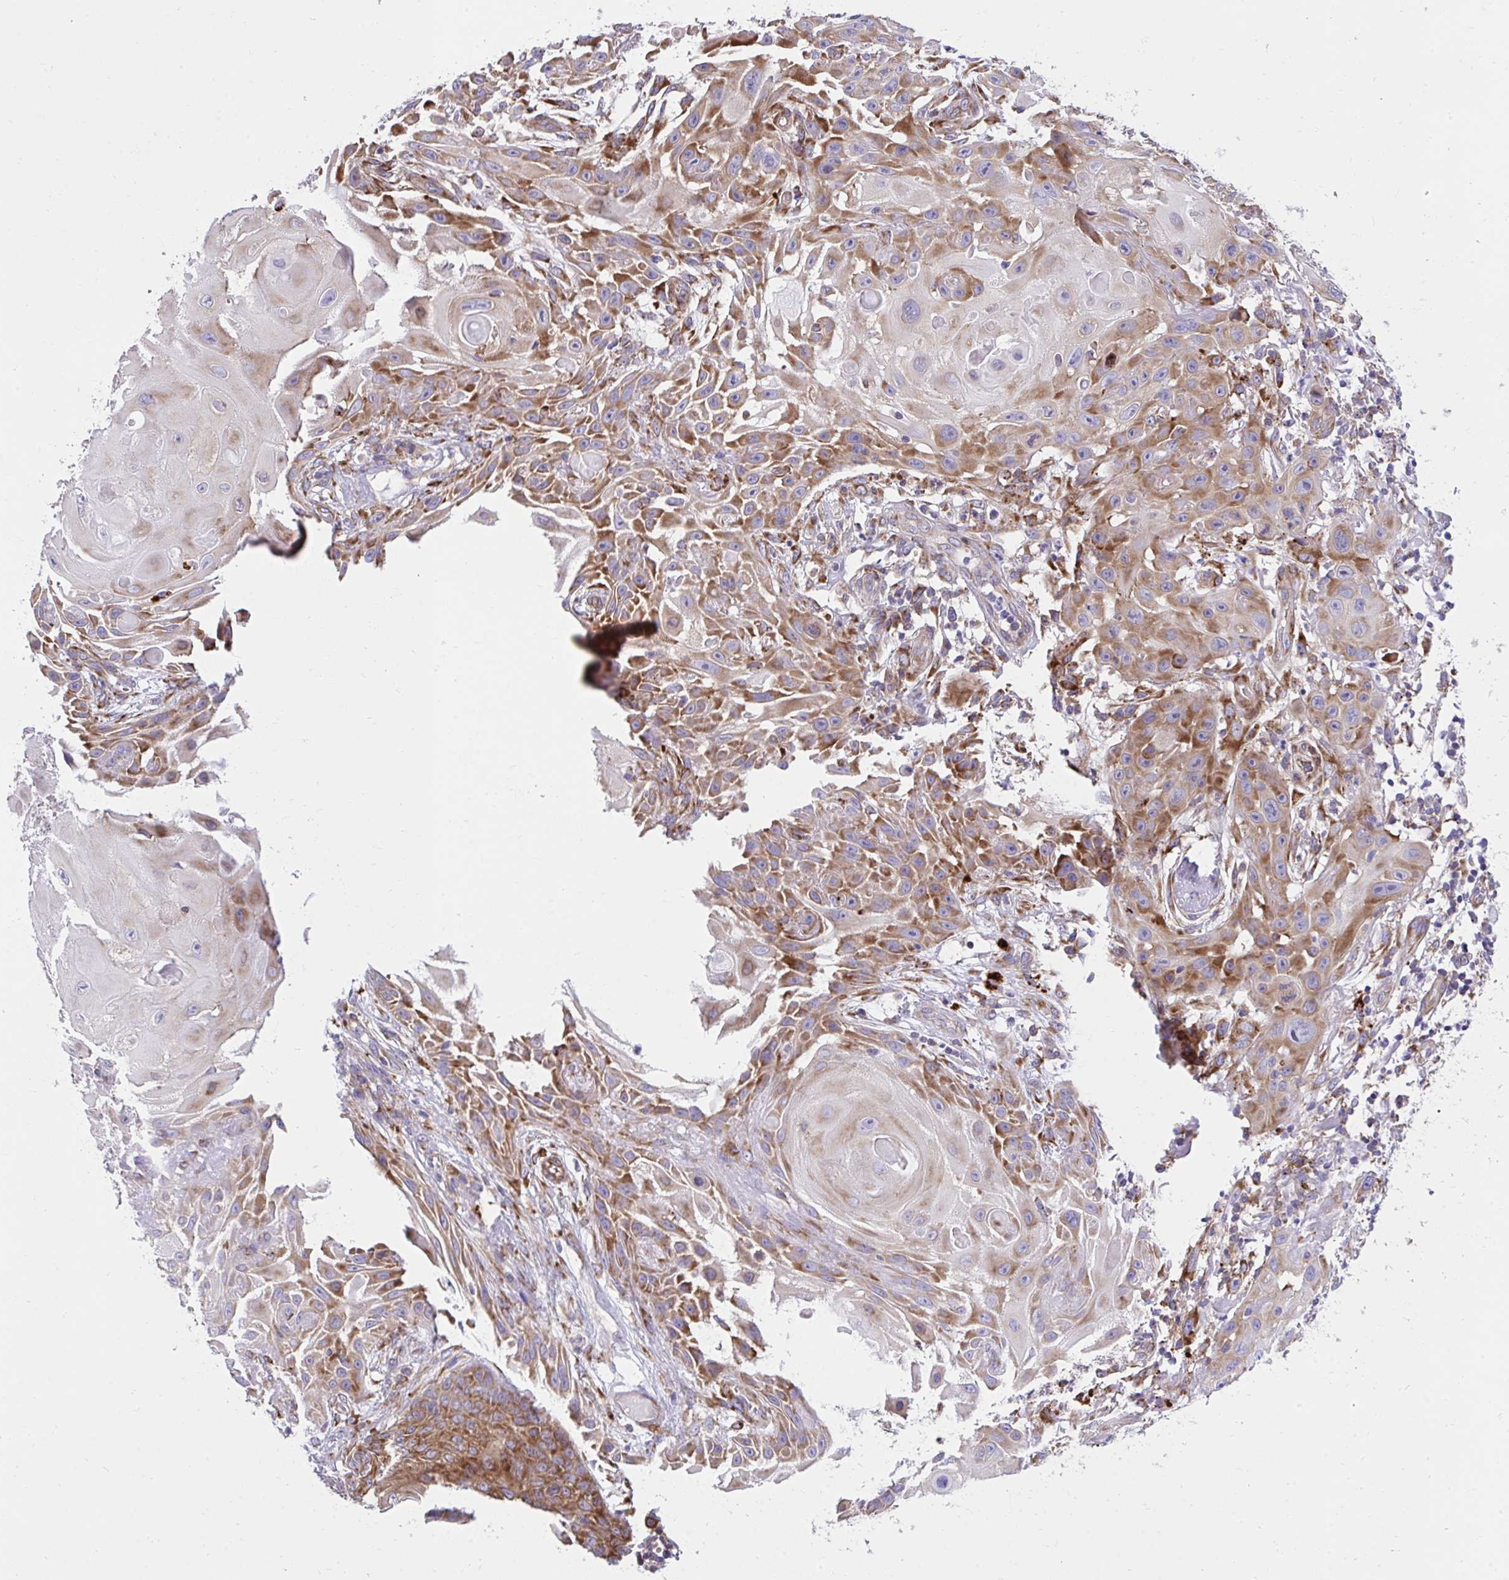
{"staining": {"intensity": "moderate", "quantity": "25%-75%", "location": "cytoplasmic/membranous"}, "tissue": "skin cancer", "cell_type": "Tumor cells", "image_type": "cancer", "snomed": [{"axis": "morphology", "description": "Squamous cell carcinoma, NOS"}, {"axis": "topography", "description": "Skin"}], "caption": "Protein expression analysis of human skin squamous cell carcinoma reveals moderate cytoplasmic/membranous positivity in about 25%-75% of tumor cells. The protein of interest is stained brown, and the nuclei are stained in blue (DAB (3,3'-diaminobenzidine) IHC with brightfield microscopy, high magnification).", "gene": "RPS15", "patient": {"sex": "female", "age": 91}}